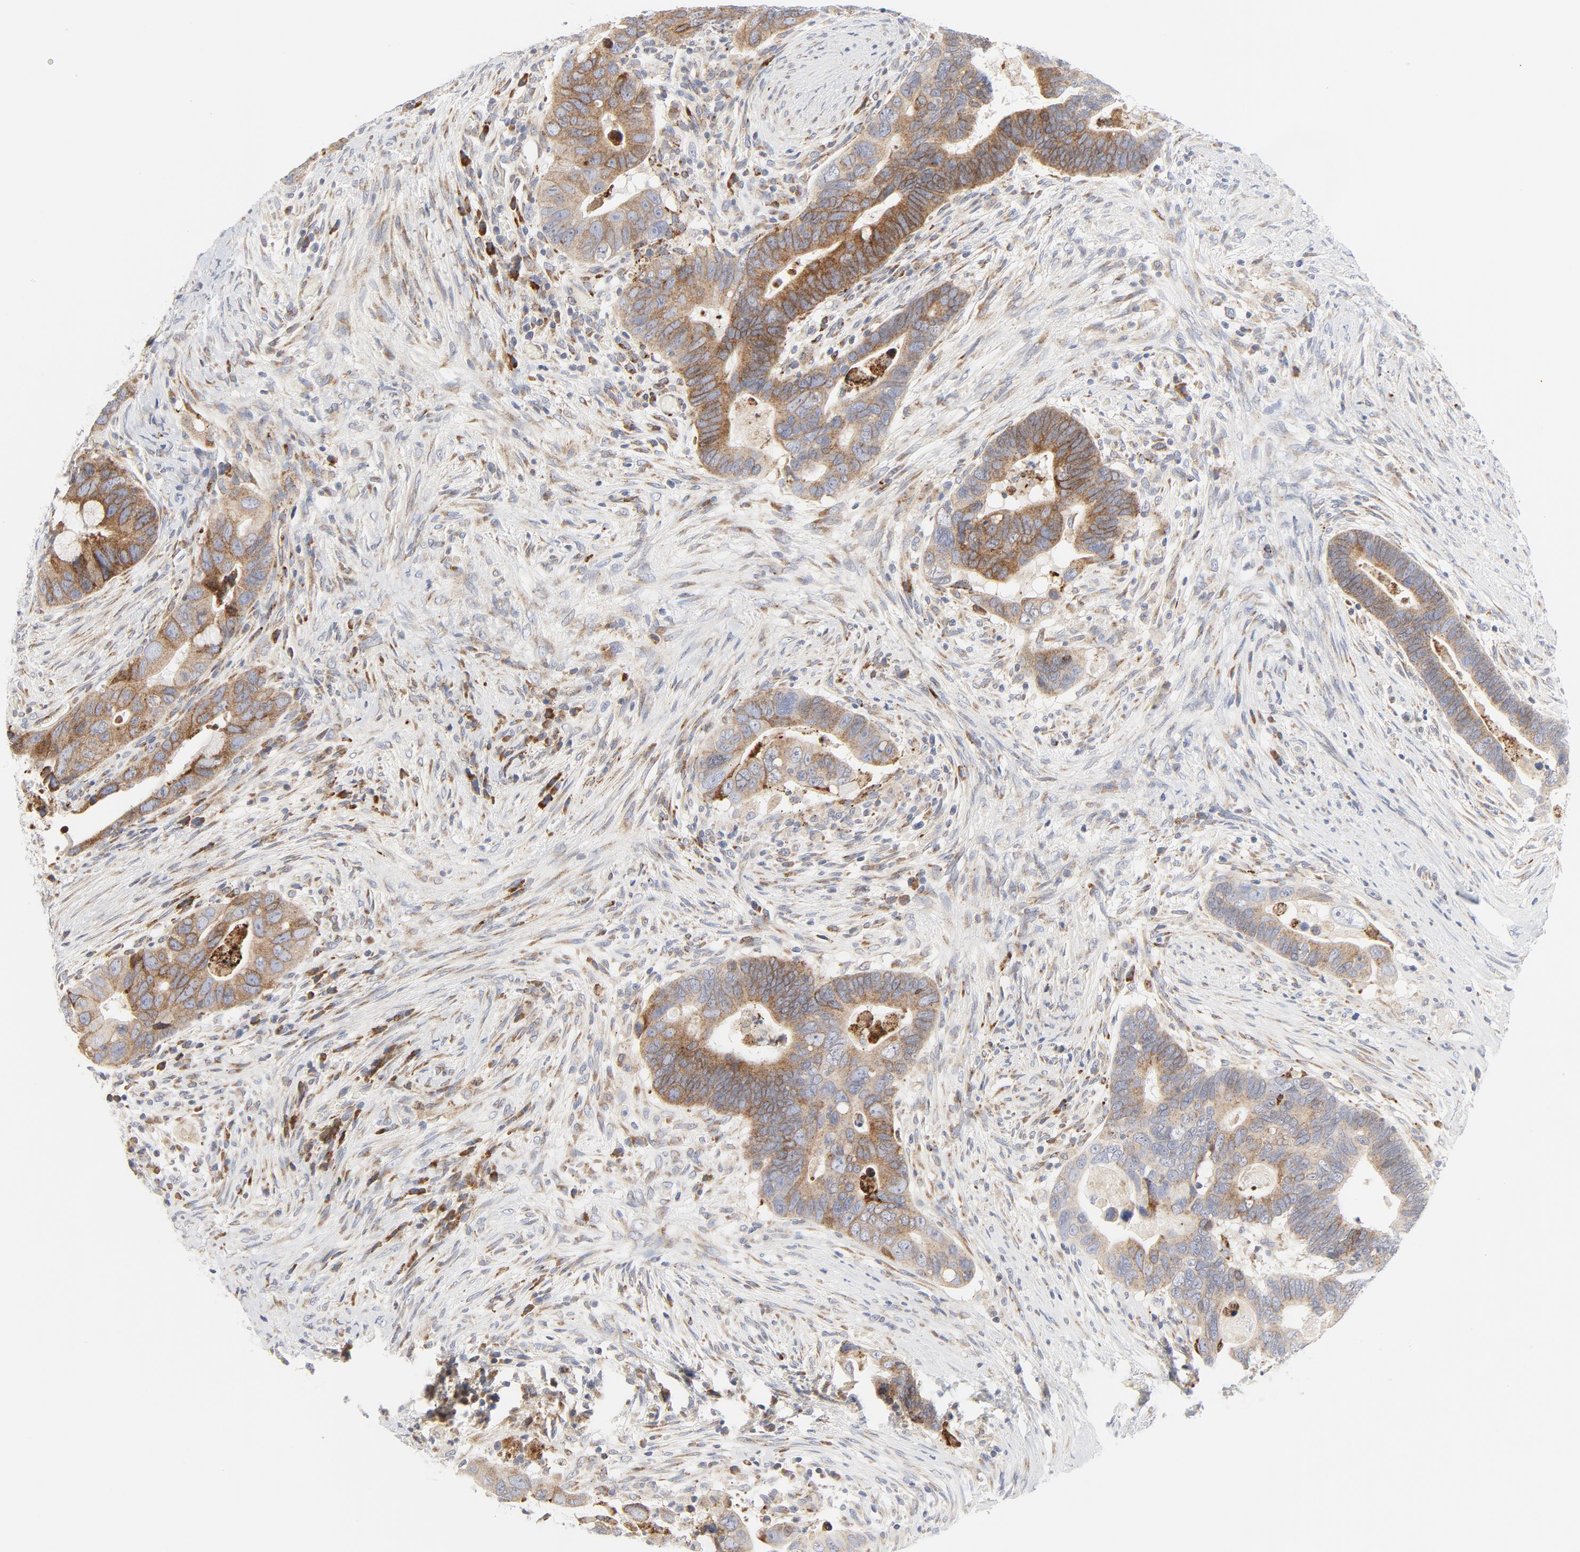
{"staining": {"intensity": "moderate", "quantity": ">75%", "location": "cytoplasmic/membranous"}, "tissue": "colorectal cancer", "cell_type": "Tumor cells", "image_type": "cancer", "snomed": [{"axis": "morphology", "description": "Adenocarcinoma, NOS"}, {"axis": "topography", "description": "Rectum"}], "caption": "Protein staining reveals moderate cytoplasmic/membranous expression in approximately >75% of tumor cells in colorectal adenocarcinoma. (brown staining indicates protein expression, while blue staining denotes nuclei).", "gene": "LRP6", "patient": {"sex": "male", "age": 53}}